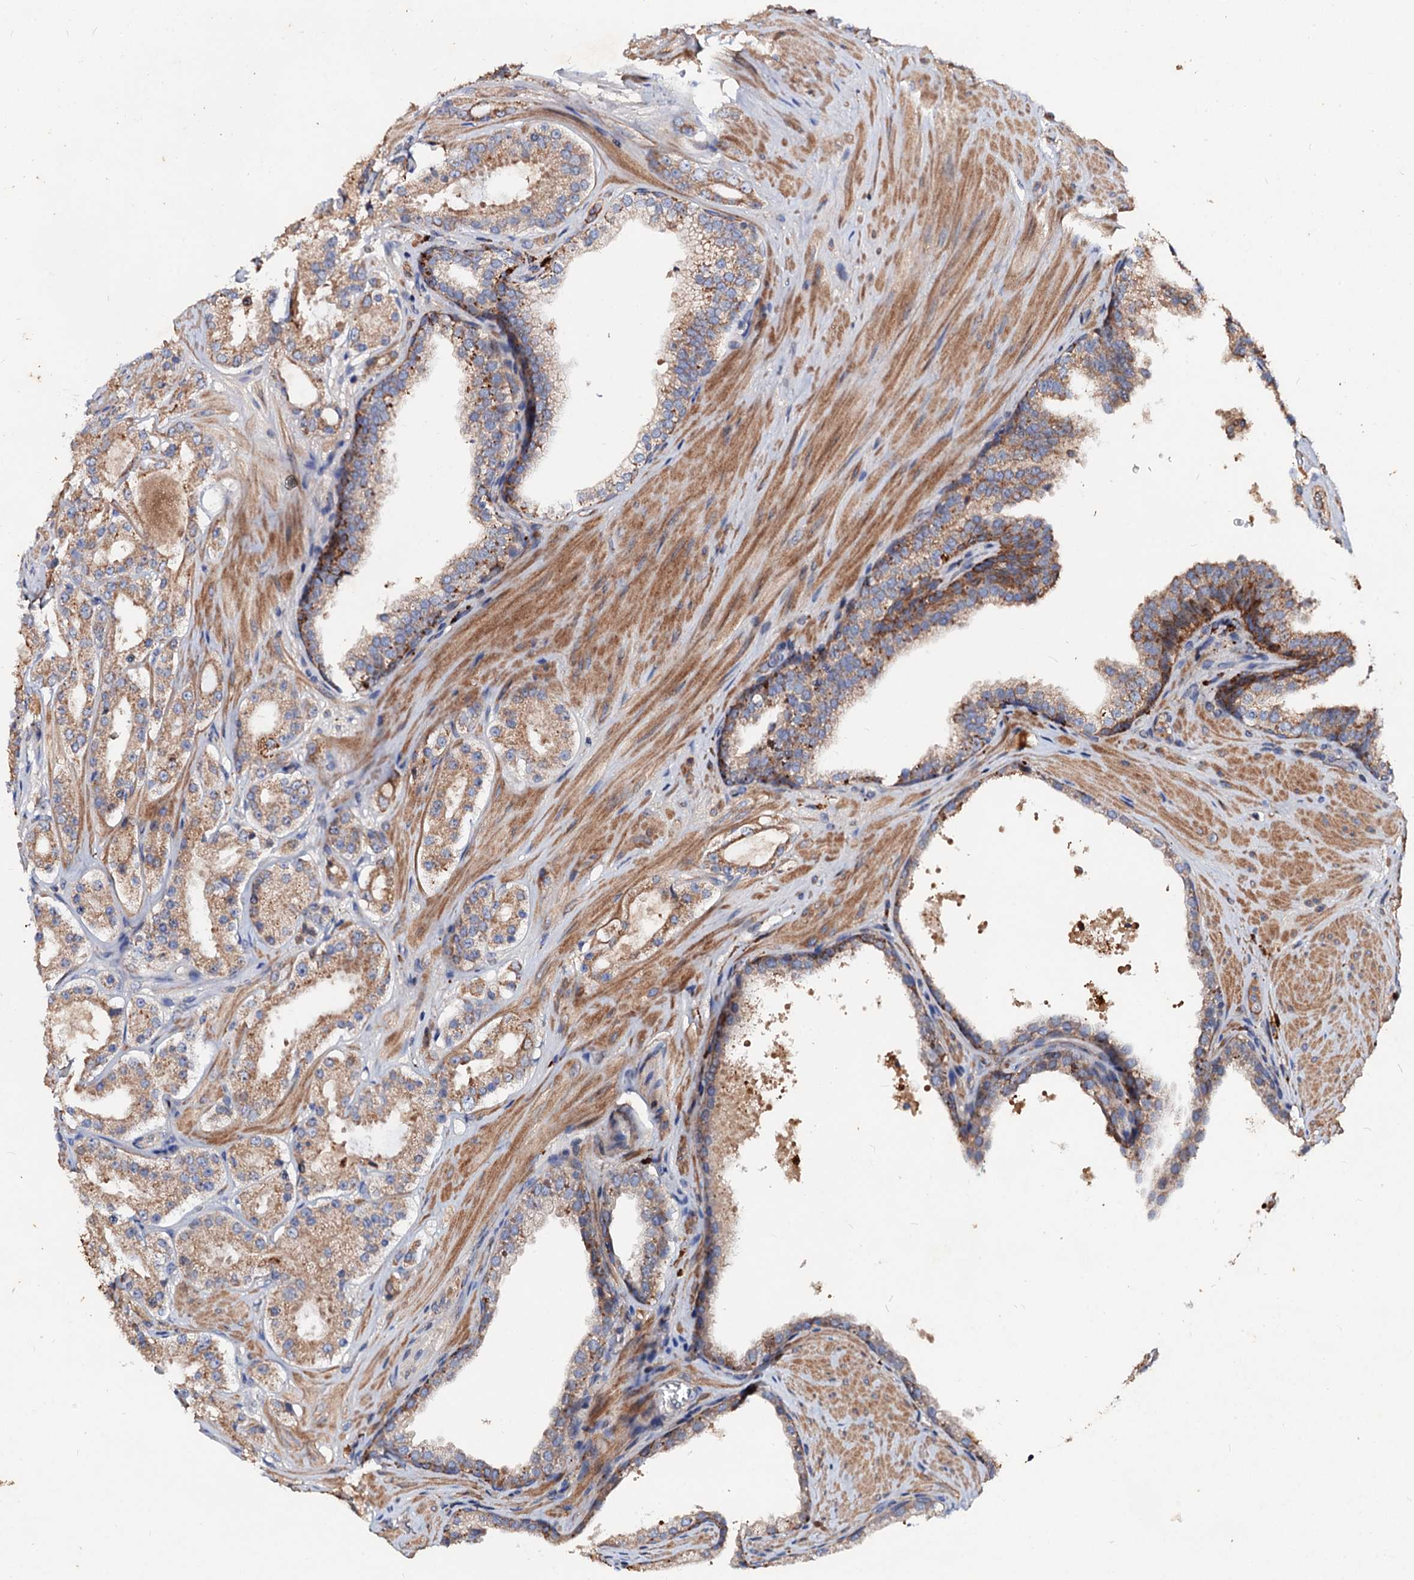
{"staining": {"intensity": "weak", "quantity": ">75%", "location": "cytoplasmic/membranous"}, "tissue": "prostate cancer", "cell_type": "Tumor cells", "image_type": "cancer", "snomed": [{"axis": "morphology", "description": "Adenocarcinoma, High grade"}, {"axis": "topography", "description": "Prostate"}], "caption": "Approximately >75% of tumor cells in adenocarcinoma (high-grade) (prostate) show weak cytoplasmic/membranous protein staining as visualized by brown immunohistochemical staining.", "gene": "FIBIN", "patient": {"sex": "male", "age": 65}}